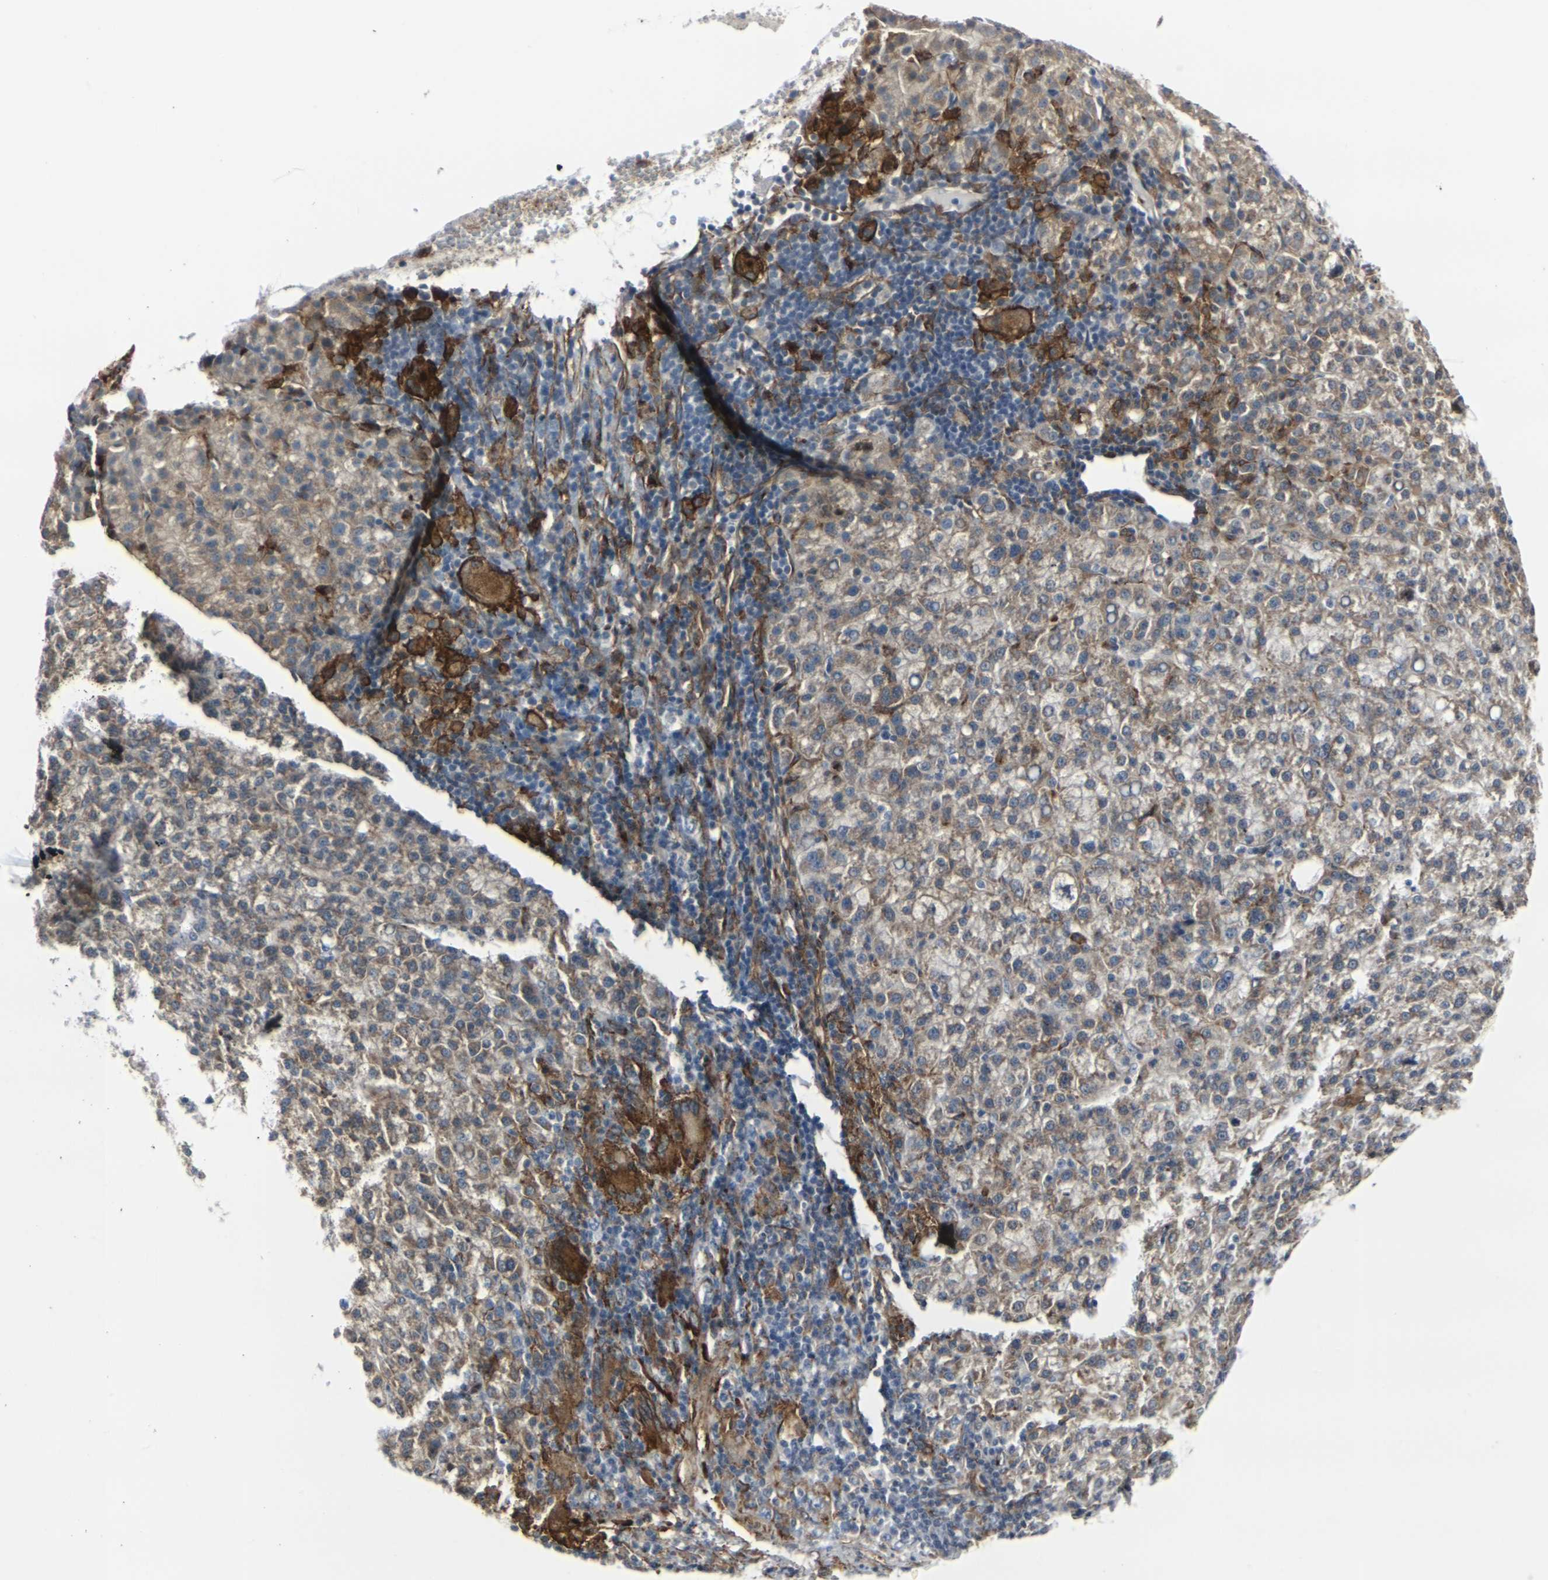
{"staining": {"intensity": "weak", "quantity": "25%-75%", "location": "cytoplasmic/membranous"}, "tissue": "liver cancer", "cell_type": "Tumor cells", "image_type": "cancer", "snomed": [{"axis": "morphology", "description": "Carcinoma, Hepatocellular, NOS"}, {"axis": "topography", "description": "Liver"}], "caption": "Weak cytoplasmic/membranous expression for a protein is appreciated in approximately 25%-75% of tumor cells of liver cancer using immunohistochemistry.", "gene": "MYOF", "patient": {"sex": "female", "age": 58}}